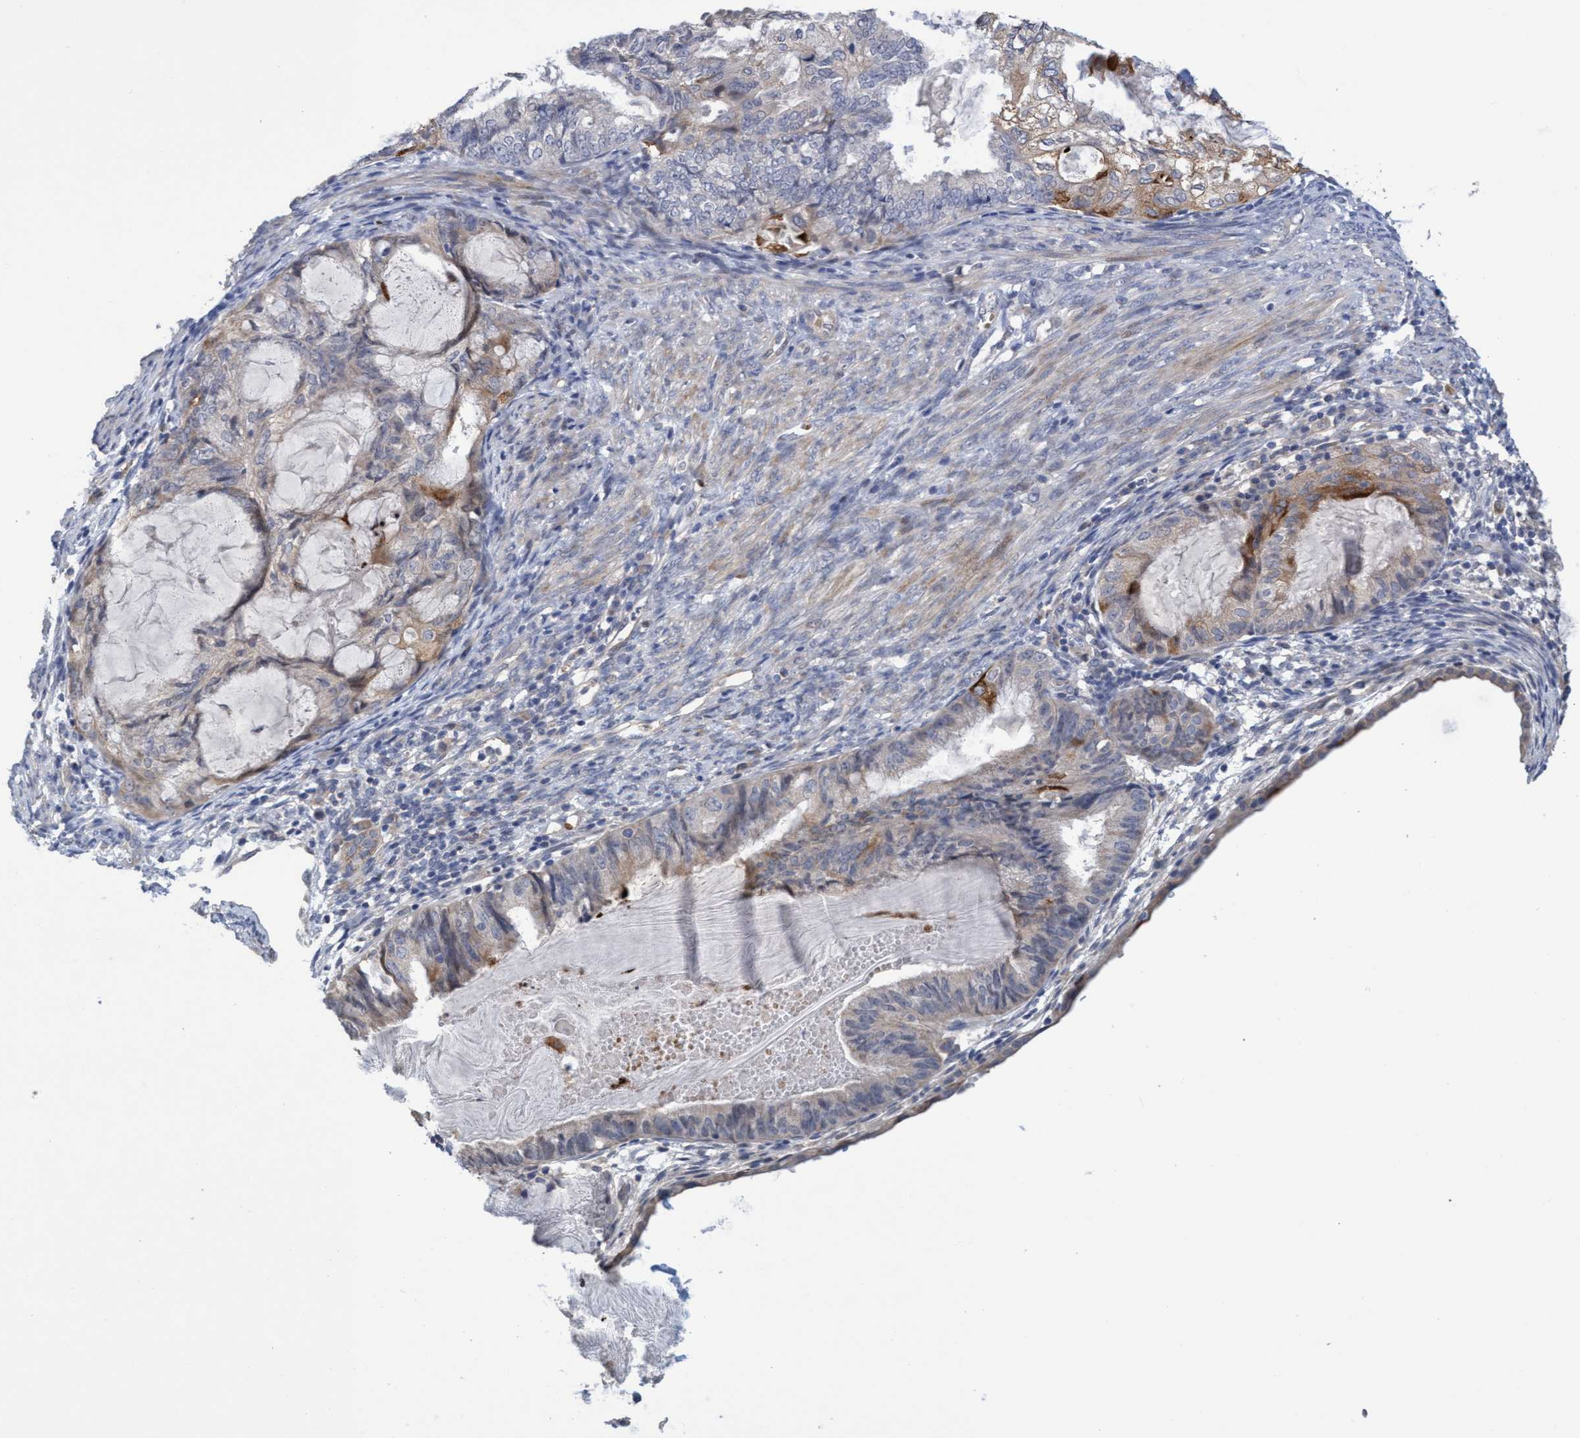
{"staining": {"intensity": "moderate", "quantity": "<25%", "location": "cytoplasmic/membranous"}, "tissue": "cervical cancer", "cell_type": "Tumor cells", "image_type": "cancer", "snomed": [{"axis": "morphology", "description": "Normal tissue, NOS"}, {"axis": "morphology", "description": "Adenocarcinoma, NOS"}, {"axis": "topography", "description": "Cervix"}, {"axis": "topography", "description": "Endometrium"}], "caption": "Tumor cells reveal low levels of moderate cytoplasmic/membranous positivity in approximately <25% of cells in cervical cancer (adenocarcinoma). The staining is performed using DAB (3,3'-diaminobenzidine) brown chromogen to label protein expression. The nuclei are counter-stained blue using hematoxylin.", "gene": "SEMA4D", "patient": {"sex": "female", "age": 86}}